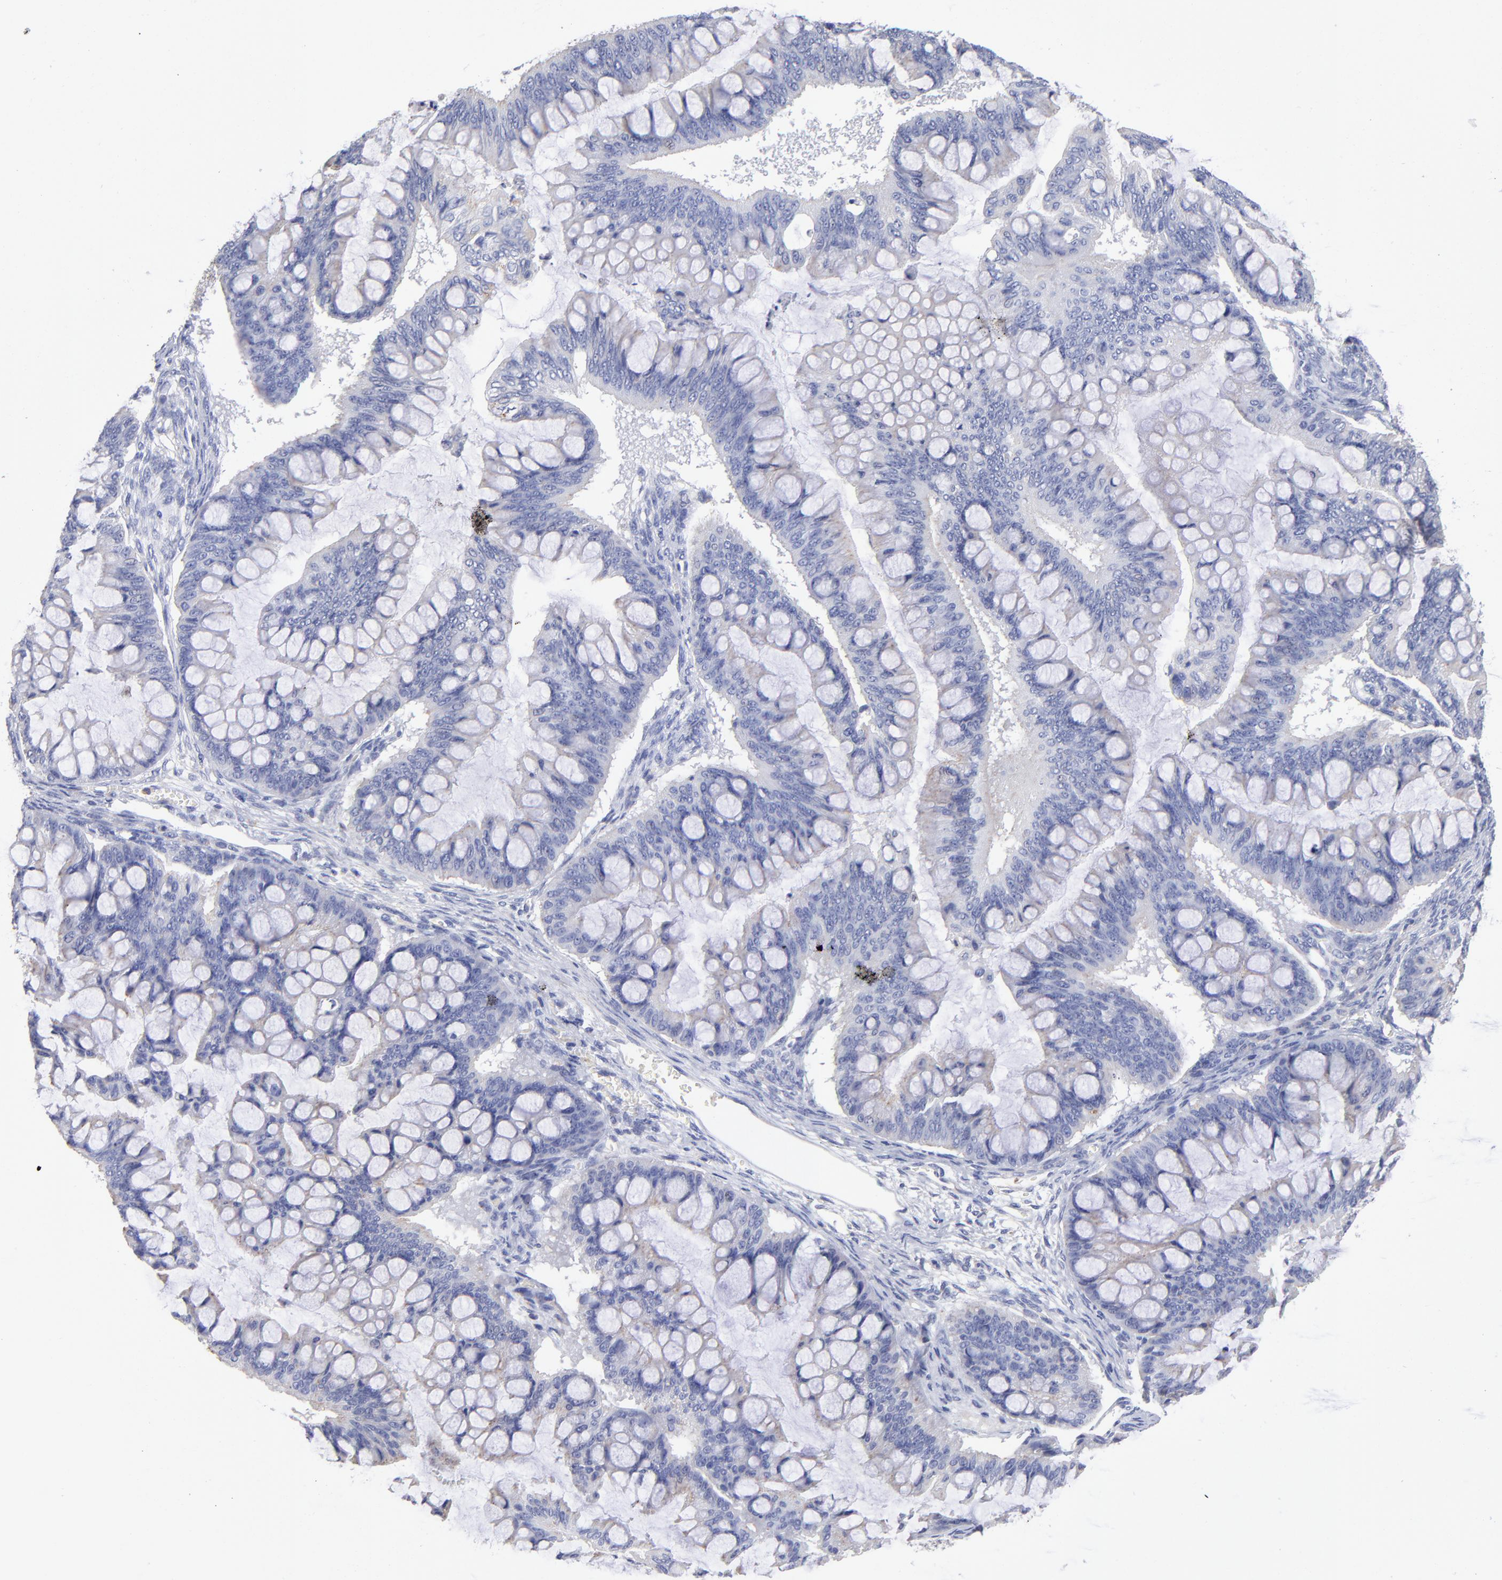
{"staining": {"intensity": "weak", "quantity": "<25%", "location": "cytoplasmic/membranous"}, "tissue": "ovarian cancer", "cell_type": "Tumor cells", "image_type": "cancer", "snomed": [{"axis": "morphology", "description": "Cystadenocarcinoma, mucinous, NOS"}, {"axis": "topography", "description": "Ovary"}], "caption": "Mucinous cystadenocarcinoma (ovarian) stained for a protein using IHC reveals no staining tumor cells.", "gene": "RRAGB", "patient": {"sex": "female", "age": 73}}